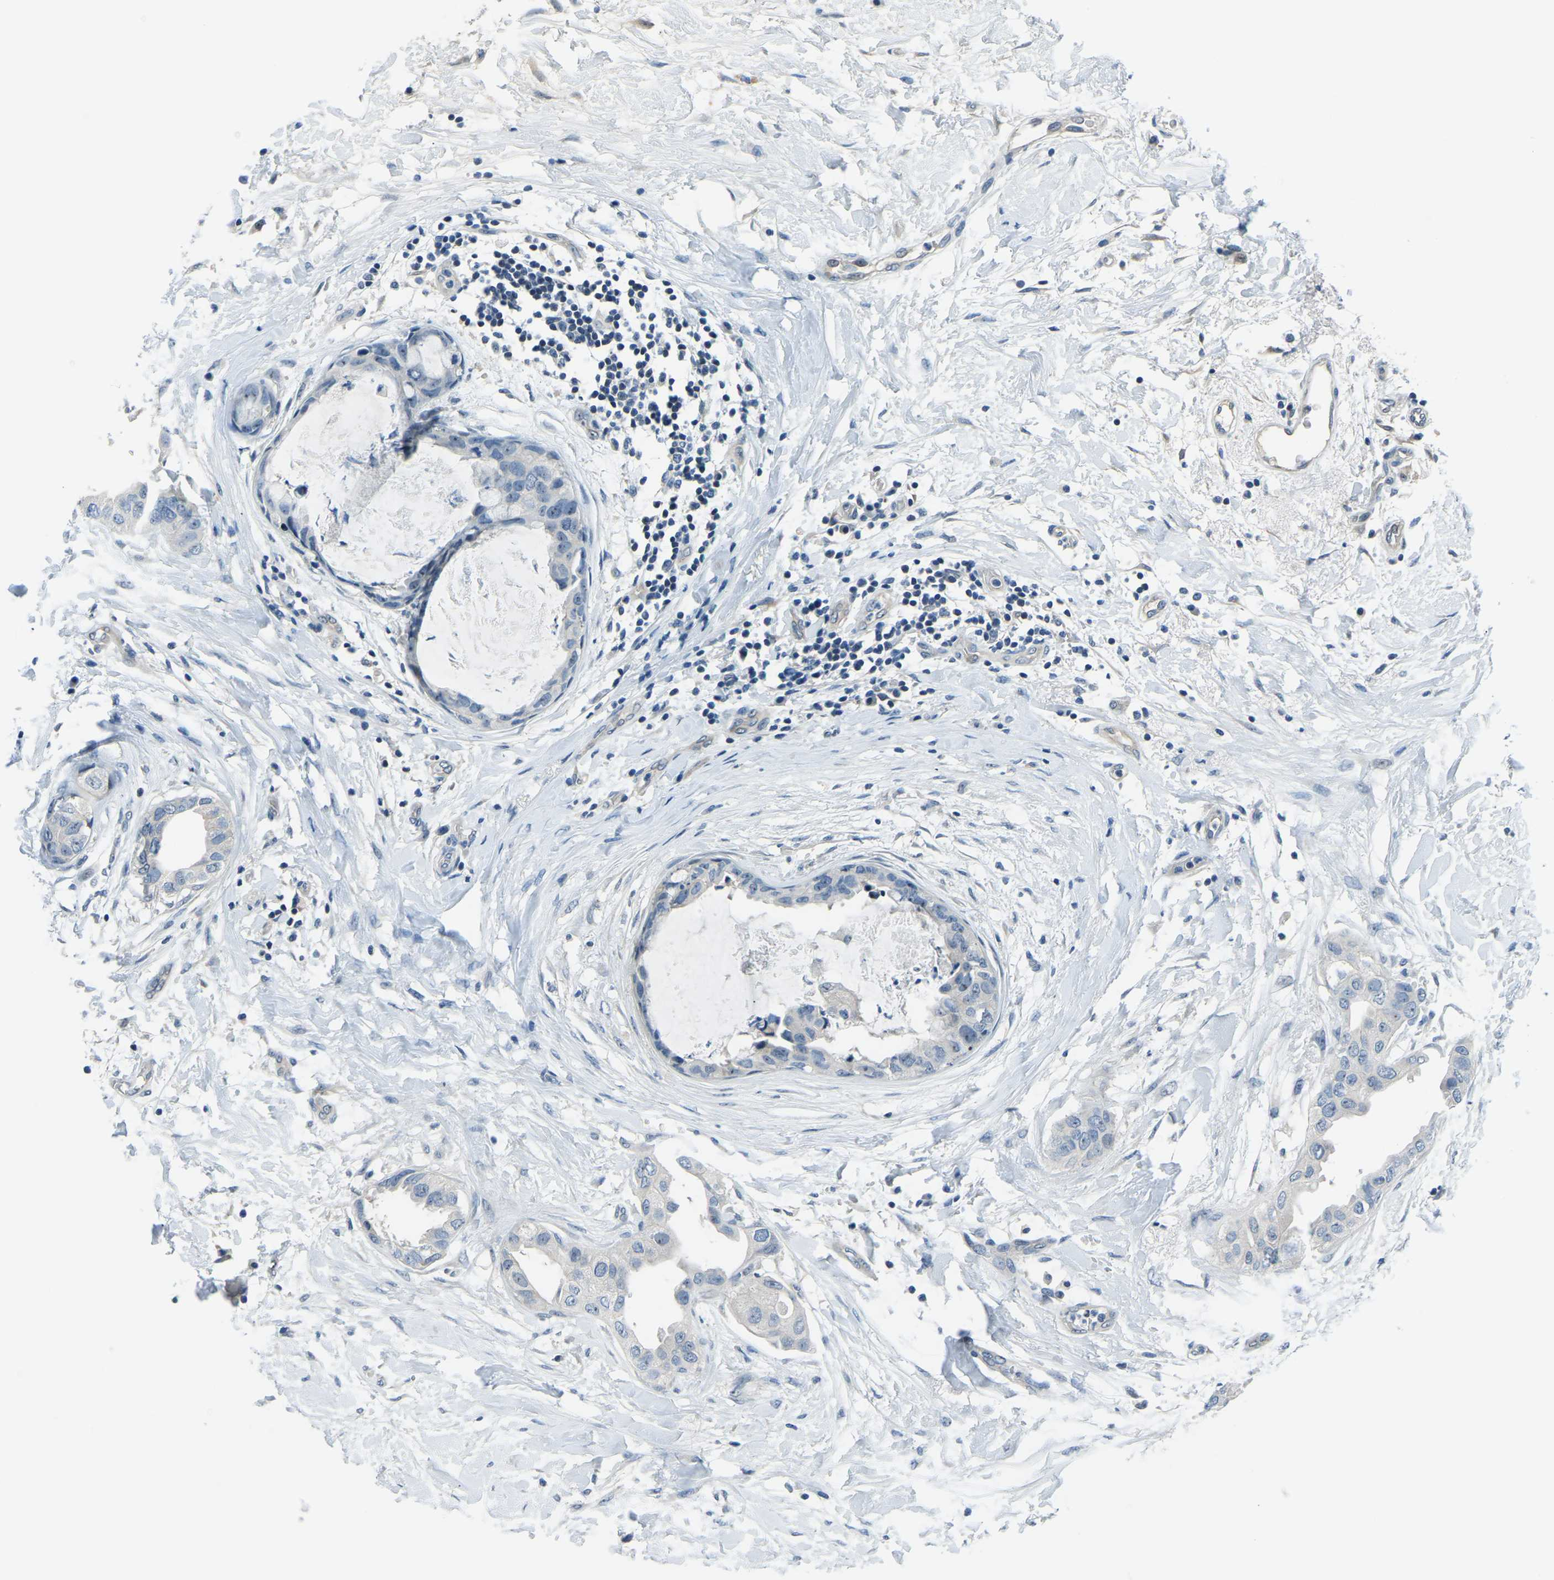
{"staining": {"intensity": "negative", "quantity": "none", "location": "none"}, "tissue": "breast cancer", "cell_type": "Tumor cells", "image_type": "cancer", "snomed": [{"axis": "morphology", "description": "Duct carcinoma"}, {"axis": "topography", "description": "Breast"}], "caption": "There is no significant staining in tumor cells of breast intraductal carcinoma. (DAB (3,3'-diaminobenzidine) immunohistochemistry (IHC) with hematoxylin counter stain).", "gene": "RRP1", "patient": {"sex": "female", "age": 40}}